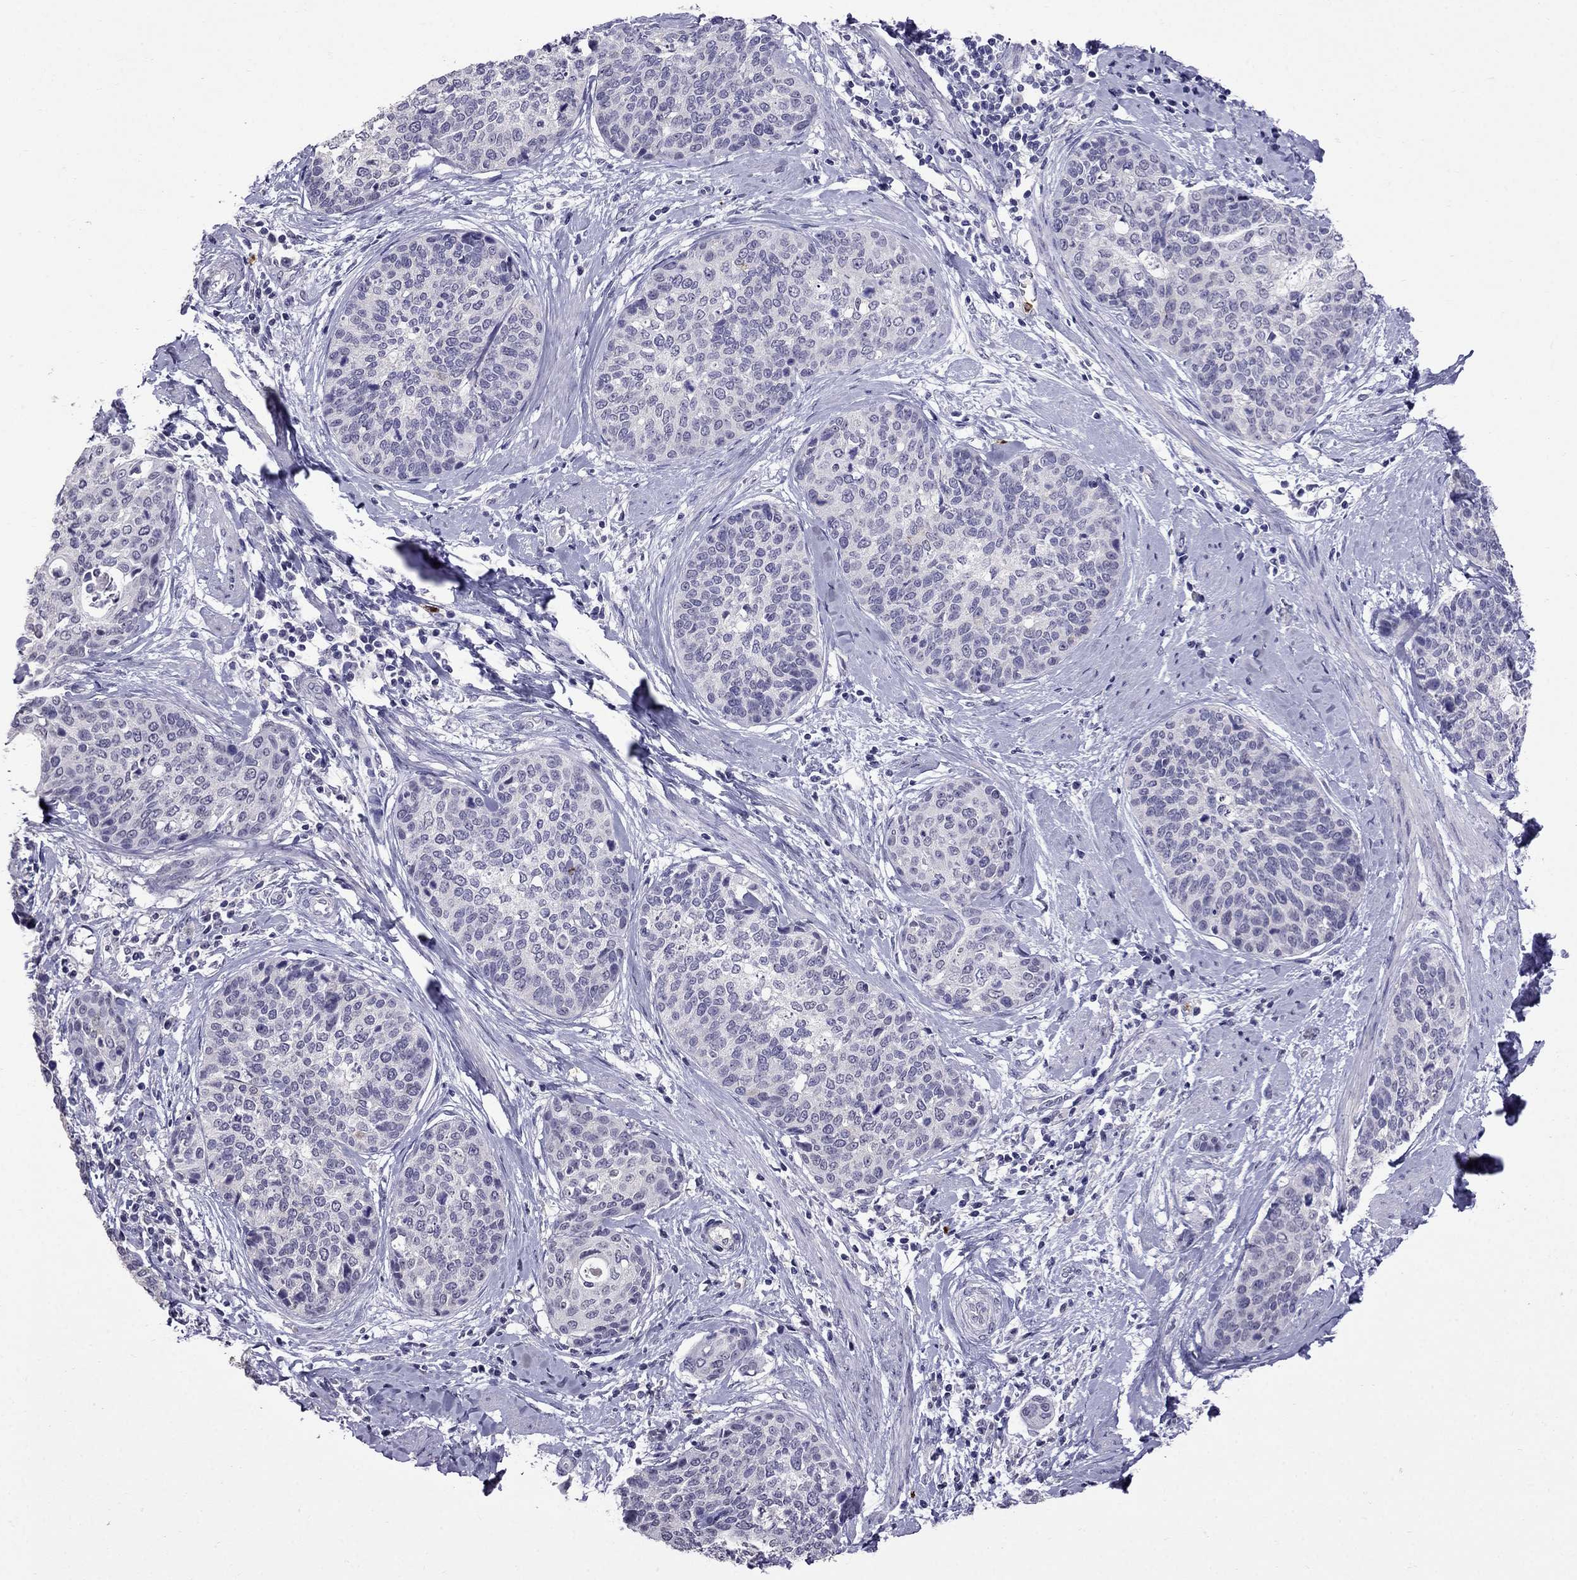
{"staining": {"intensity": "negative", "quantity": "none", "location": "none"}, "tissue": "cervical cancer", "cell_type": "Tumor cells", "image_type": "cancer", "snomed": [{"axis": "morphology", "description": "Squamous cell carcinoma, NOS"}, {"axis": "topography", "description": "Cervix"}], "caption": "An immunohistochemistry image of squamous cell carcinoma (cervical) is shown. There is no staining in tumor cells of squamous cell carcinoma (cervical).", "gene": "OLFM4", "patient": {"sex": "female", "age": 69}}